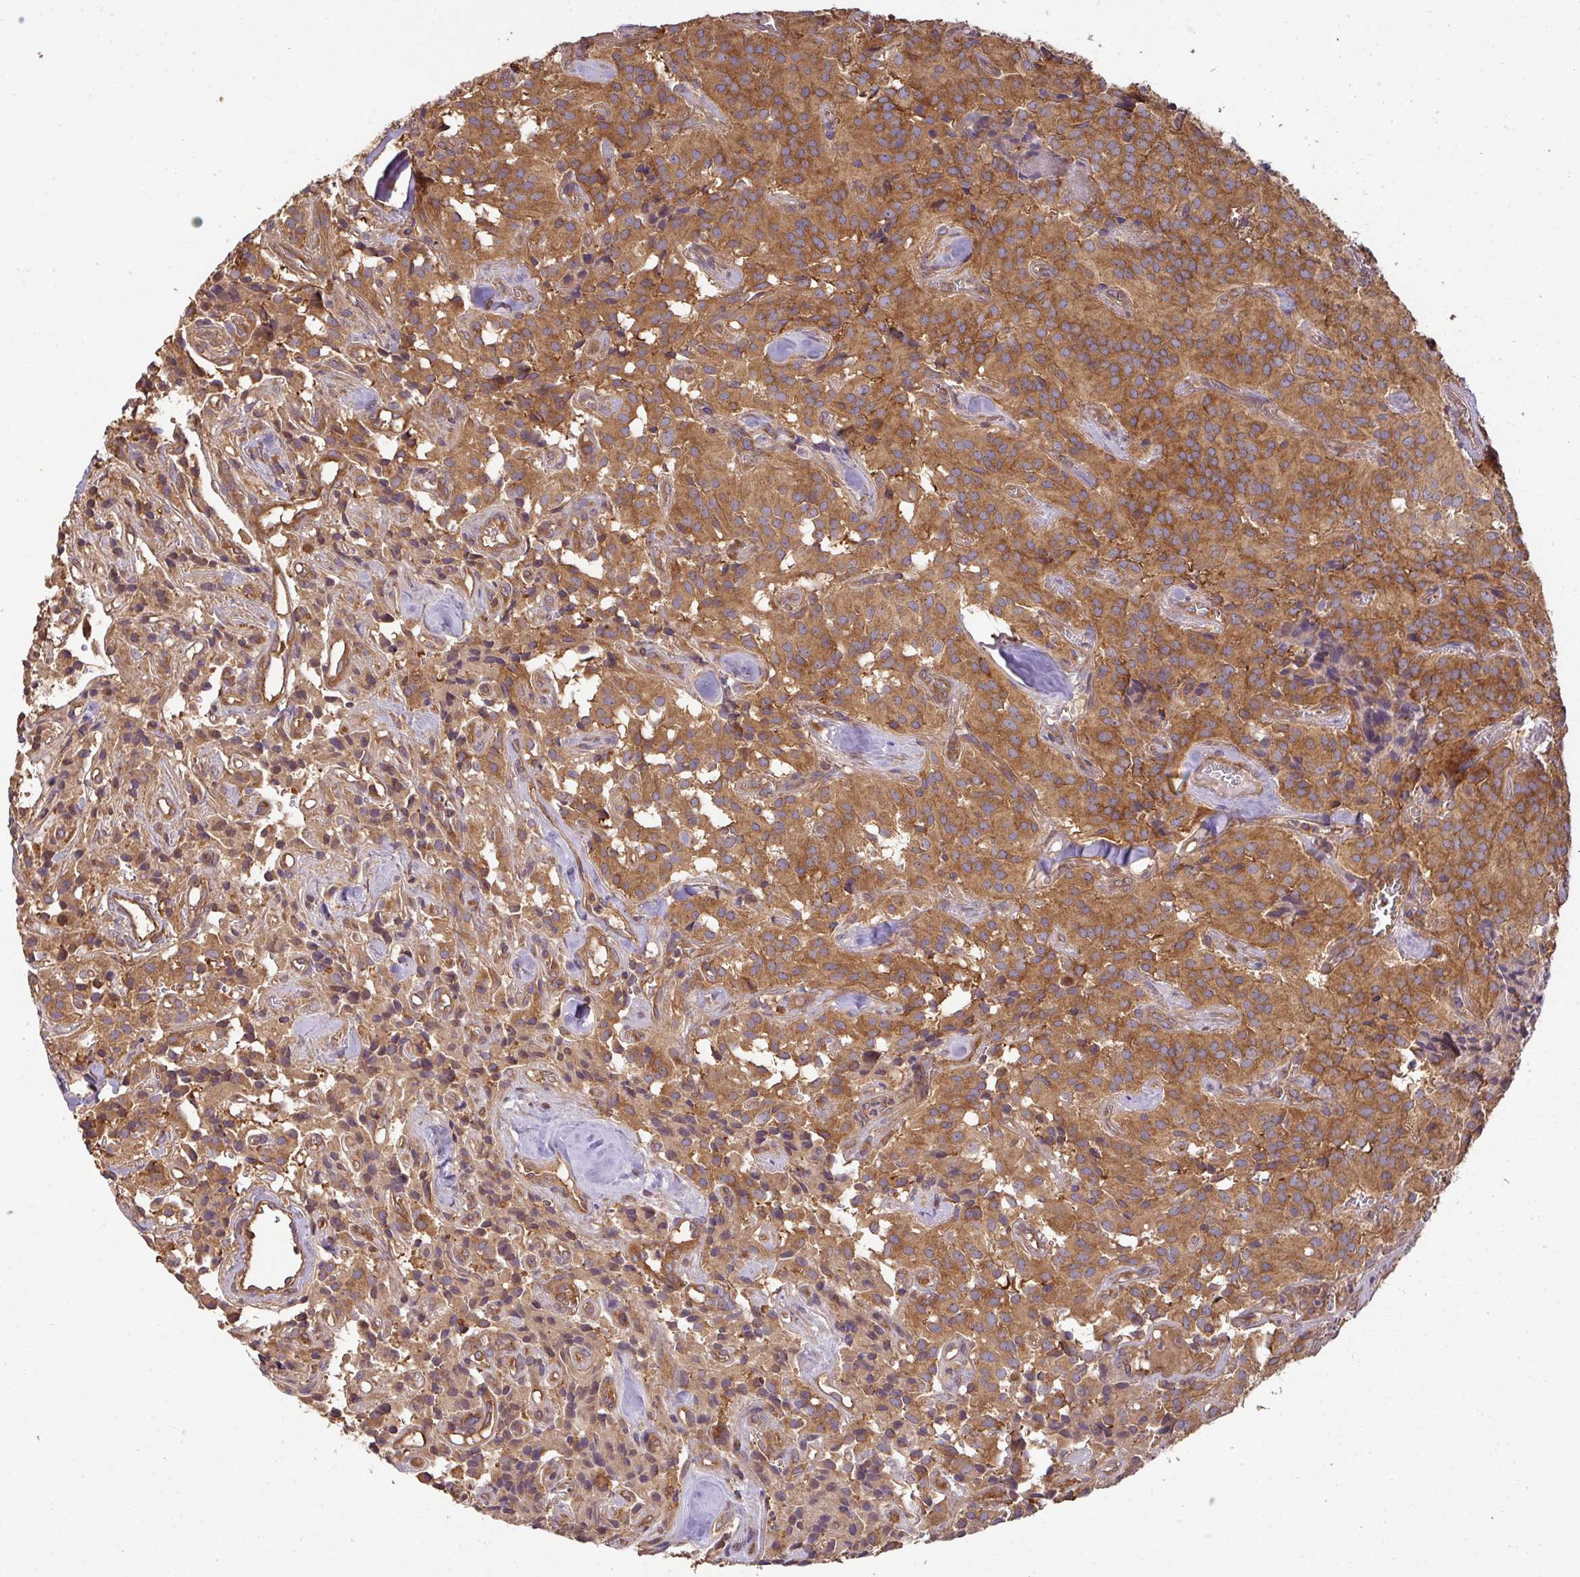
{"staining": {"intensity": "moderate", "quantity": ">75%", "location": "cytoplasmic/membranous"}, "tissue": "glioma", "cell_type": "Tumor cells", "image_type": "cancer", "snomed": [{"axis": "morphology", "description": "Glioma, malignant, Low grade"}, {"axis": "topography", "description": "Brain"}], "caption": "IHC image of glioma stained for a protein (brown), which shows medium levels of moderate cytoplasmic/membranous positivity in about >75% of tumor cells.", "gene": "GSPT1", "patient": {"sex": "male", "age": 42}}